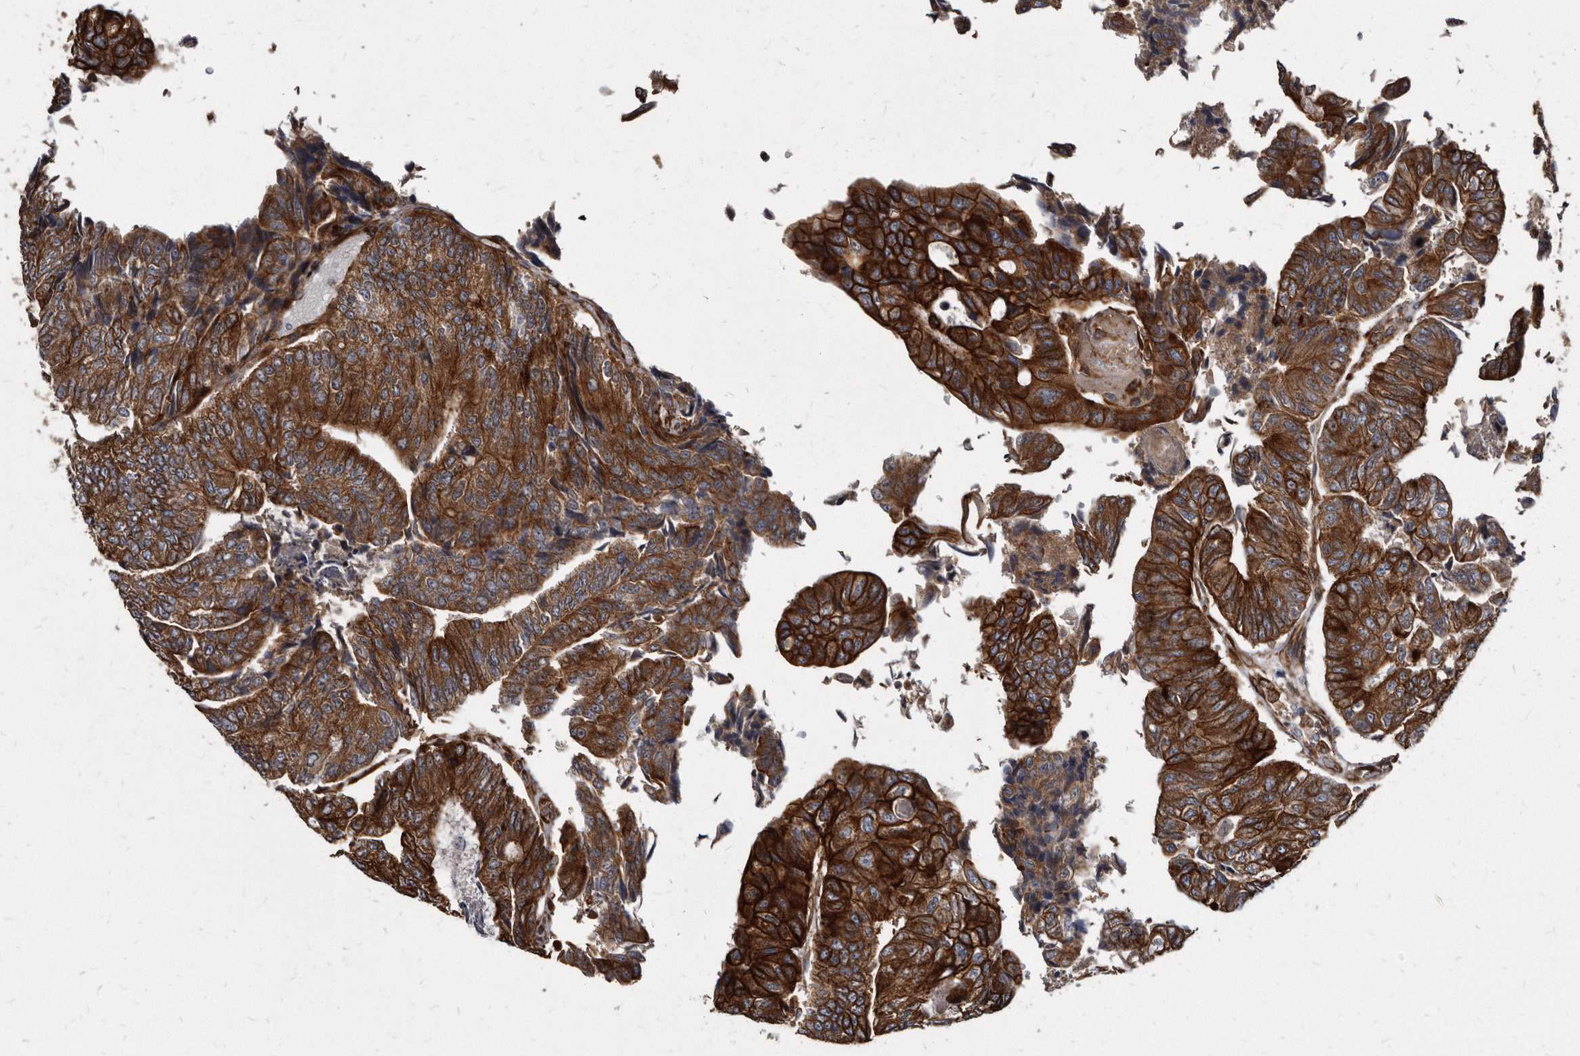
{"staining": {"intensity": "strong", "quantity": ">75%", "location": "cytoplasmic/membranous"}, "tissue": "colorectal cancer", "cell_type": "Tumor cells", "image_type": "cancer", "snomed": [{"axis": "morphology", "description": "Adenocarcinoma, NOS"}, {"axis": "topography", "description": "Colon"}], "caption": "Colorectal cancer (adenocarcinoma) tissue shows strong cytoplasmic/membranous positivity in about >75% of tumor cells", "gene": "KCTD20", "patient": {"sex": "female", "age": 67}}